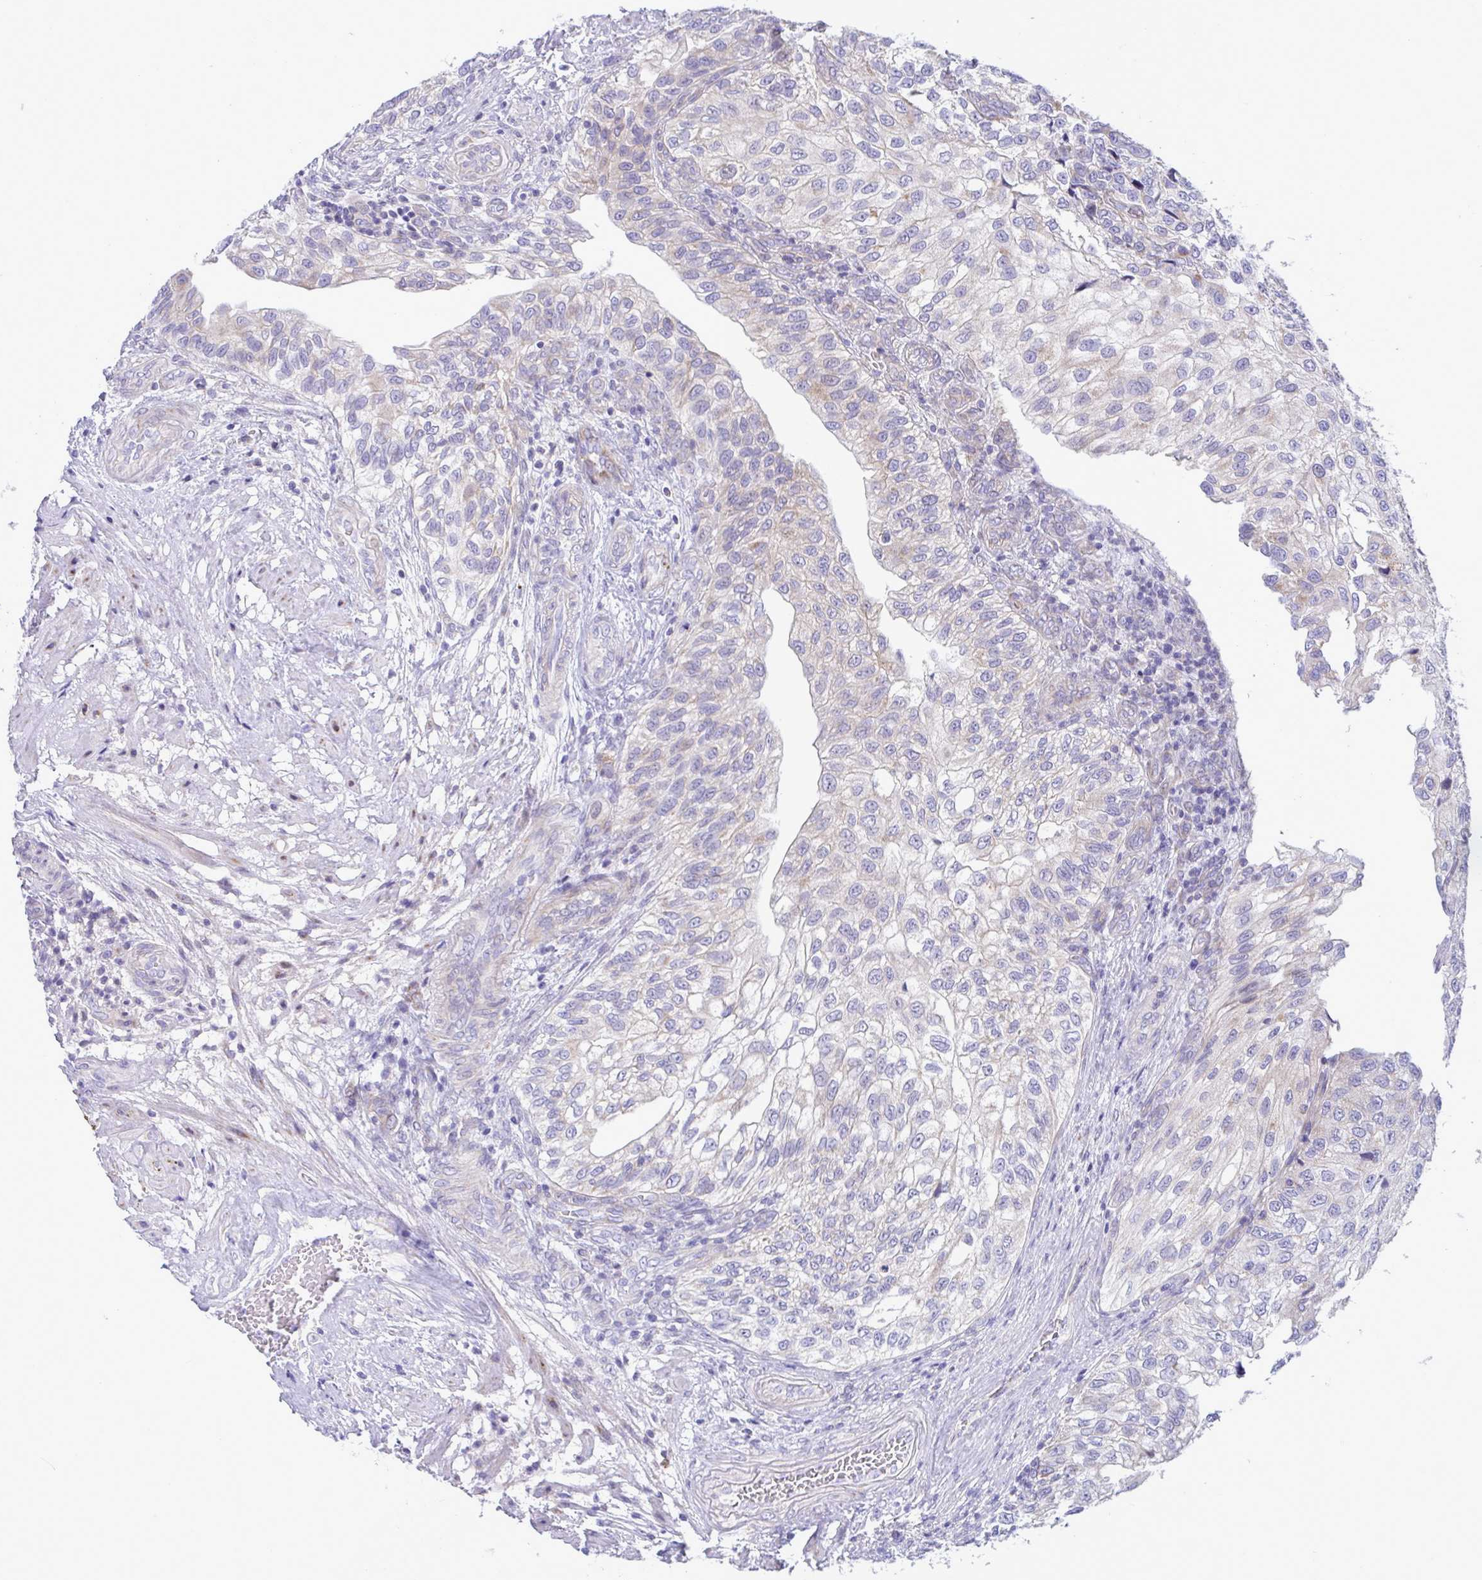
{"staining": {"intensity": "weak", "quantity": "<25%", "location": "cytoplasmic/membranous"}, "tissue": "urothelial cancer", "cell_type": "Tumor cells", "image_type": "cancer", "snomed": [{"axis": "morphology", "description": "Urothelial carcinoma, NOS"}, {"axis": "topography", "description": "Urinary bladder"}], "caption": "Tumor cells are negative for brown protein staining in urothelial cancer.", "gene": "DTX3", "patient": {"sex": "male", "age": 87}}